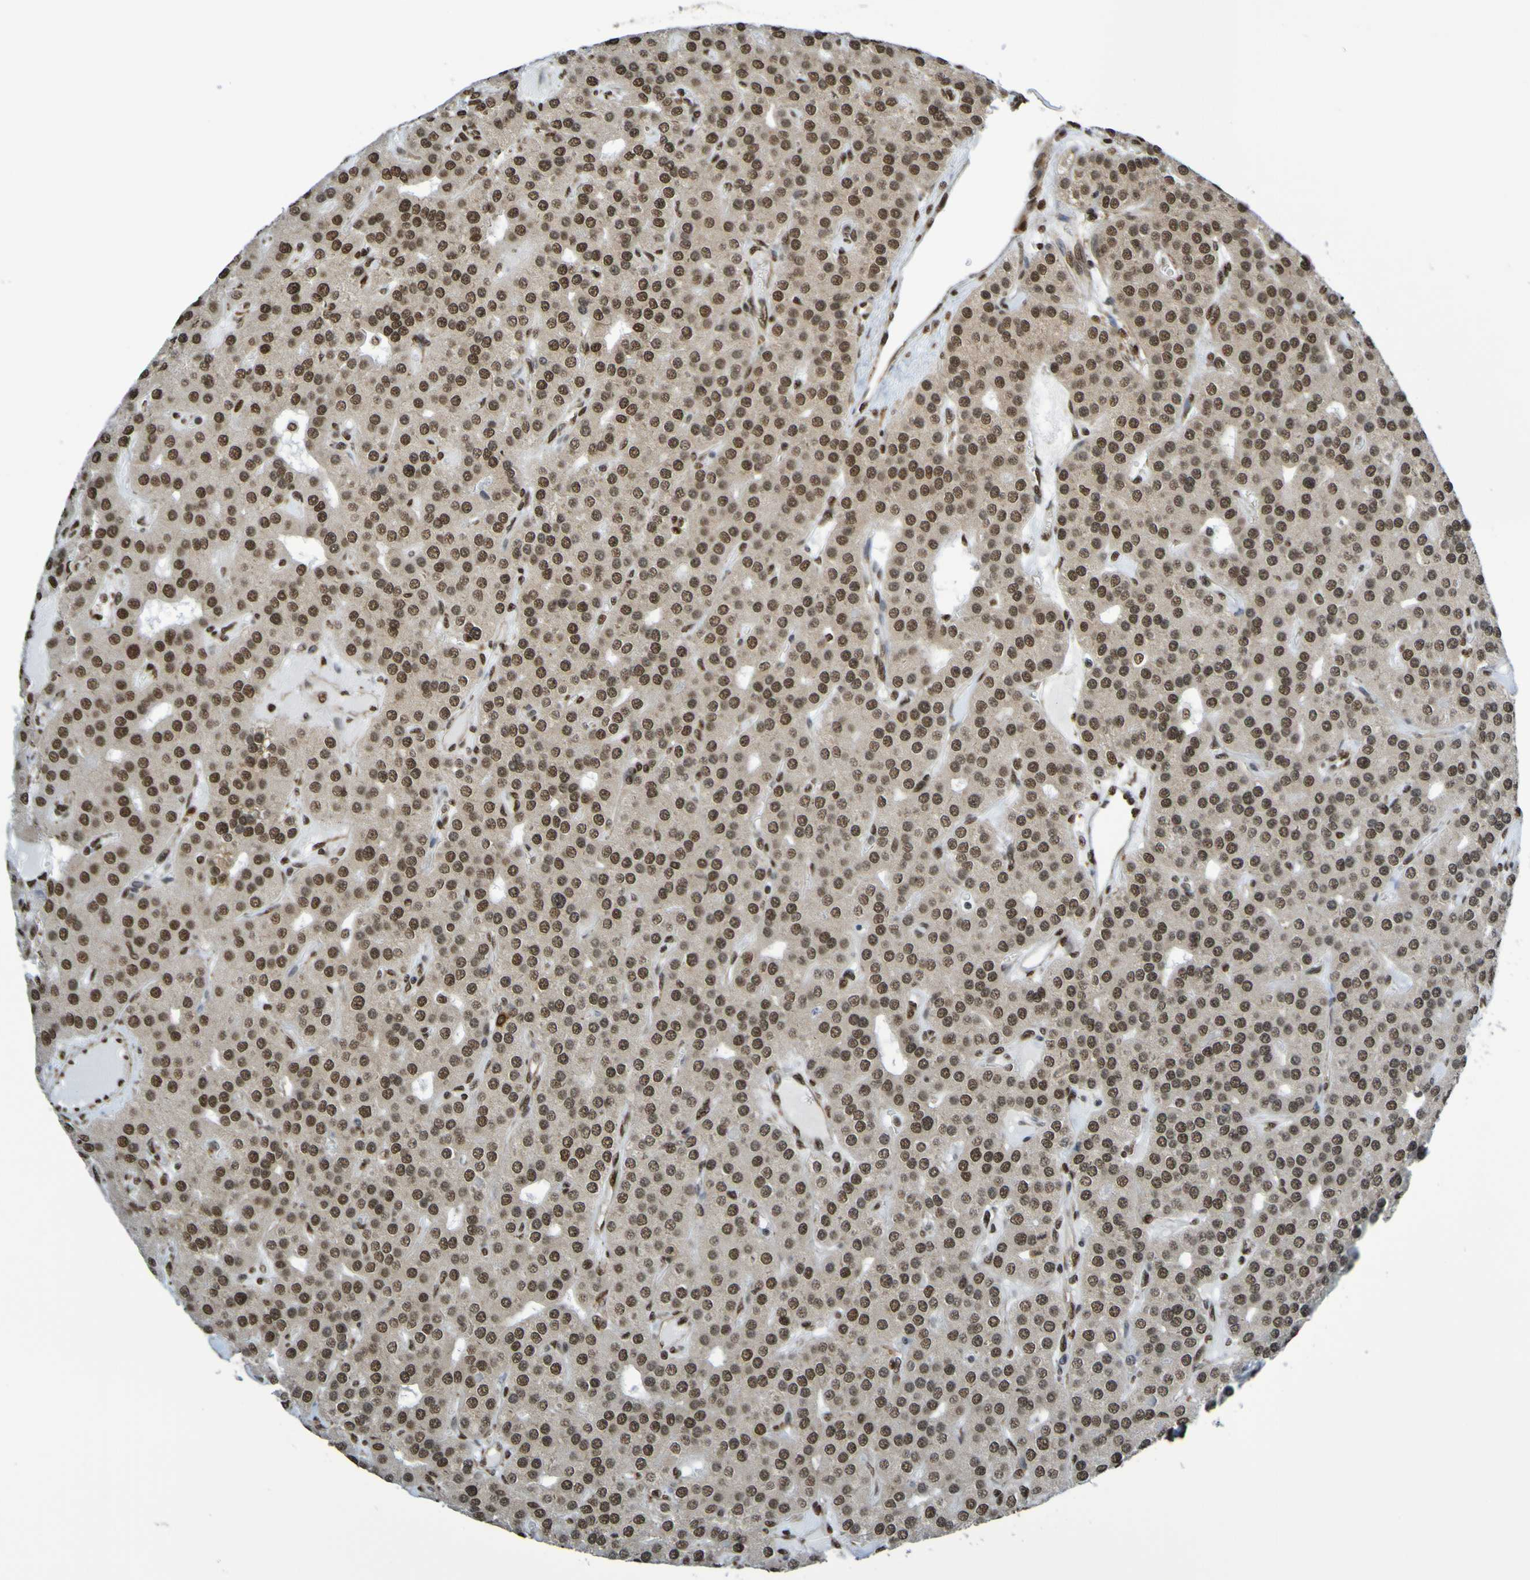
{"staining": {"intensity": "strong", "quantity": ">75%", "location": "nuclear"}, "tissue": "parathyroid gland", "cell_type": "Glandular cells", "image_type": "normal", "snomed": [{"axis": "morphology", "description": "Normal tissue, NOS"}, {"axis": "morphology", "description": "Adenoma, NOS"}, {"axis": "topography", "description": "Parathyroid gland"}], "caption": "Immunohistochemistry (IHC) photomicrograph of normal parathyroid gland stained for a protein (brown), which displays high levels of strong nuclear positivity in approximately >75% of glandular cells.", "gene": "HDAC2", "patient": {"sex": "female", "age": 86}}